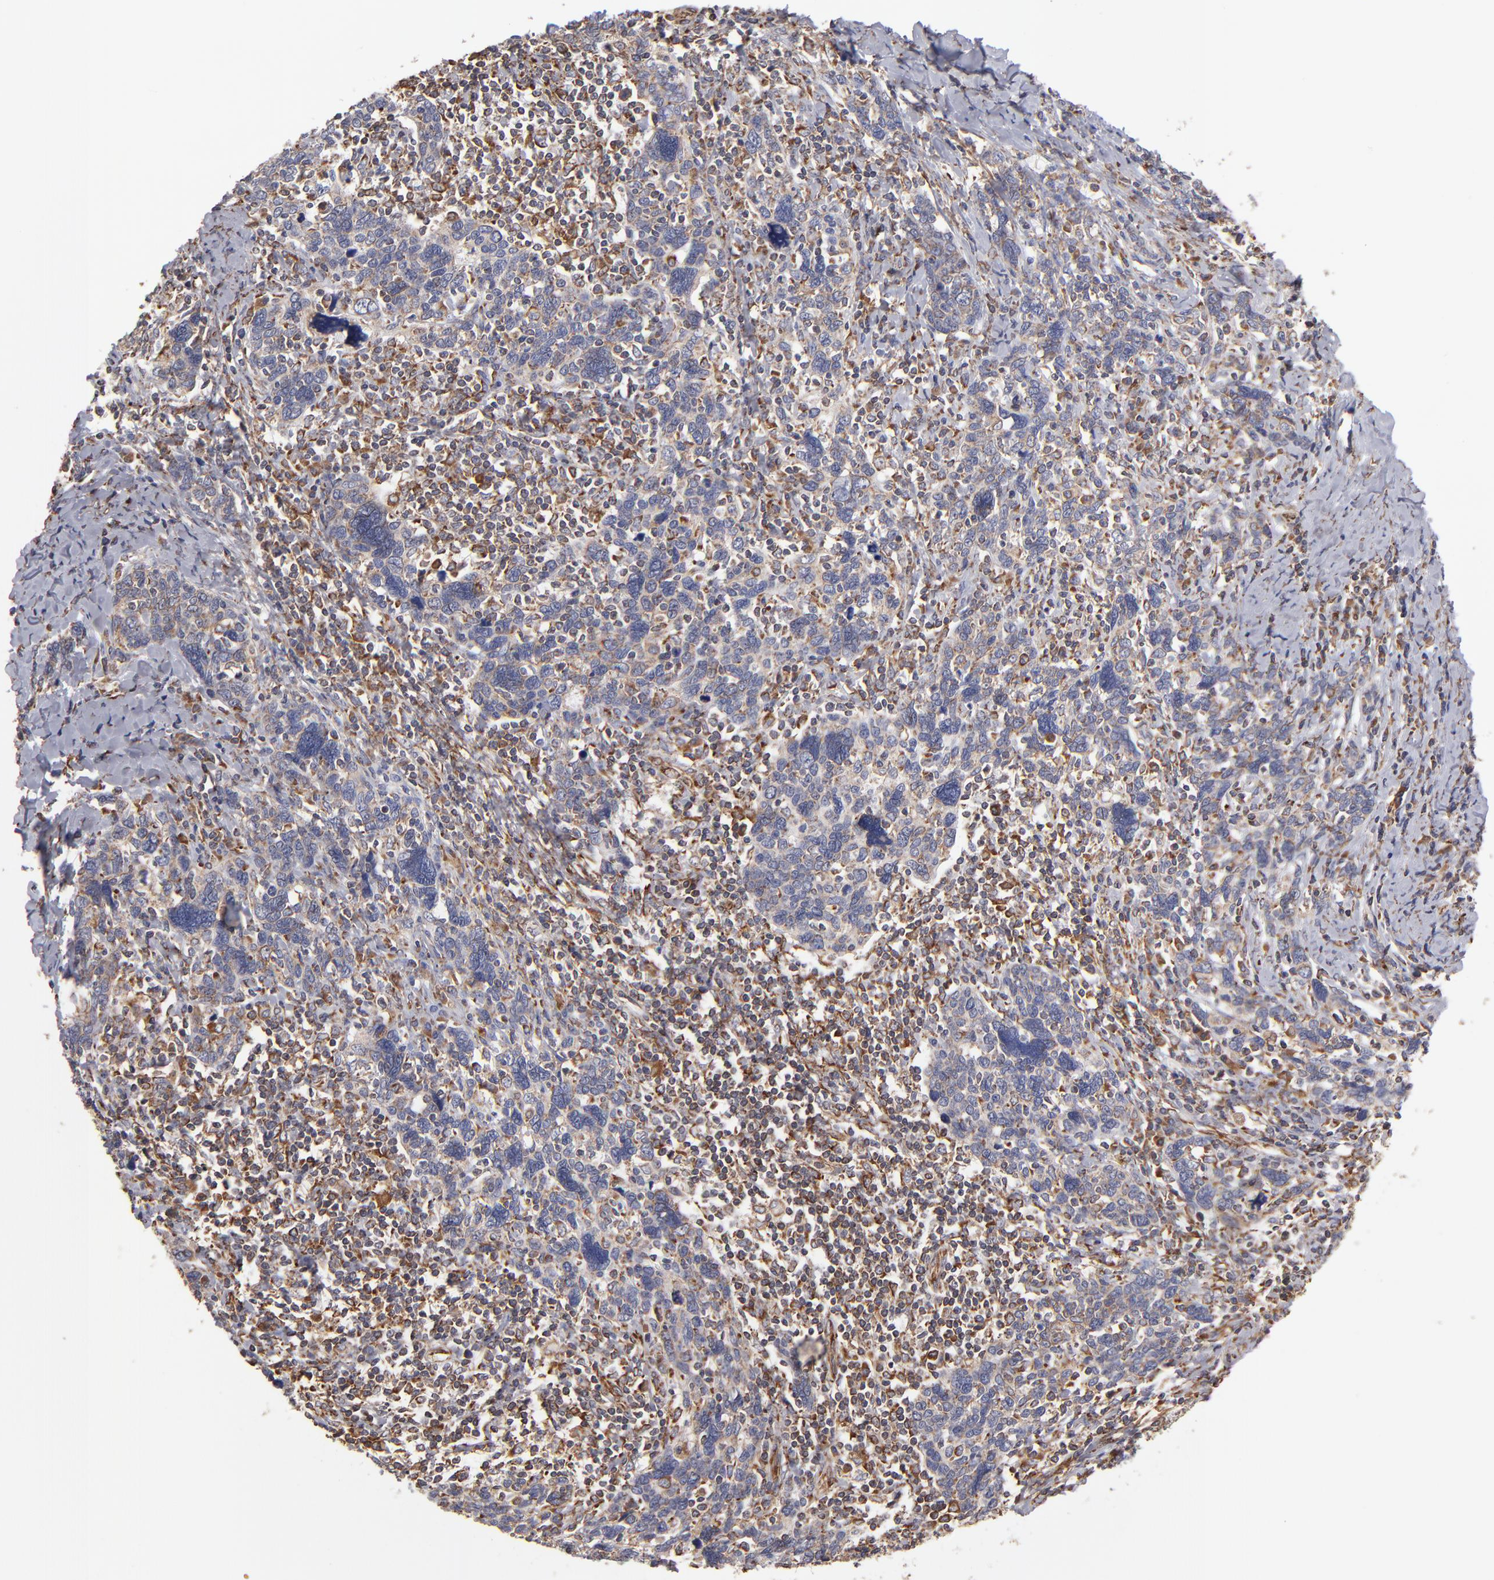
{"staining": {"intensity": "moderate", "quantity": ">75%", "location": "cytoplasmic/membranous"}, "tissue": "cervical cancer", "cell_type": "Tumor cells", "image_type": "cancer", "snomed": [{"axis": "morphology", "description": "Squamous cell carcinoma, NOS"}, {"axis": "topography", "description": "Cervix"}], "caption": "Immunohistochemistry of human cervical cancer shows medium levels of moderate cytoplasmic/membranous staining in about >75% of tumor cells. (Brightfield microscopy of DAB IHC at high magnification).", "gene": "KTN1", "patient": {"sex": "female", "age": 41}}